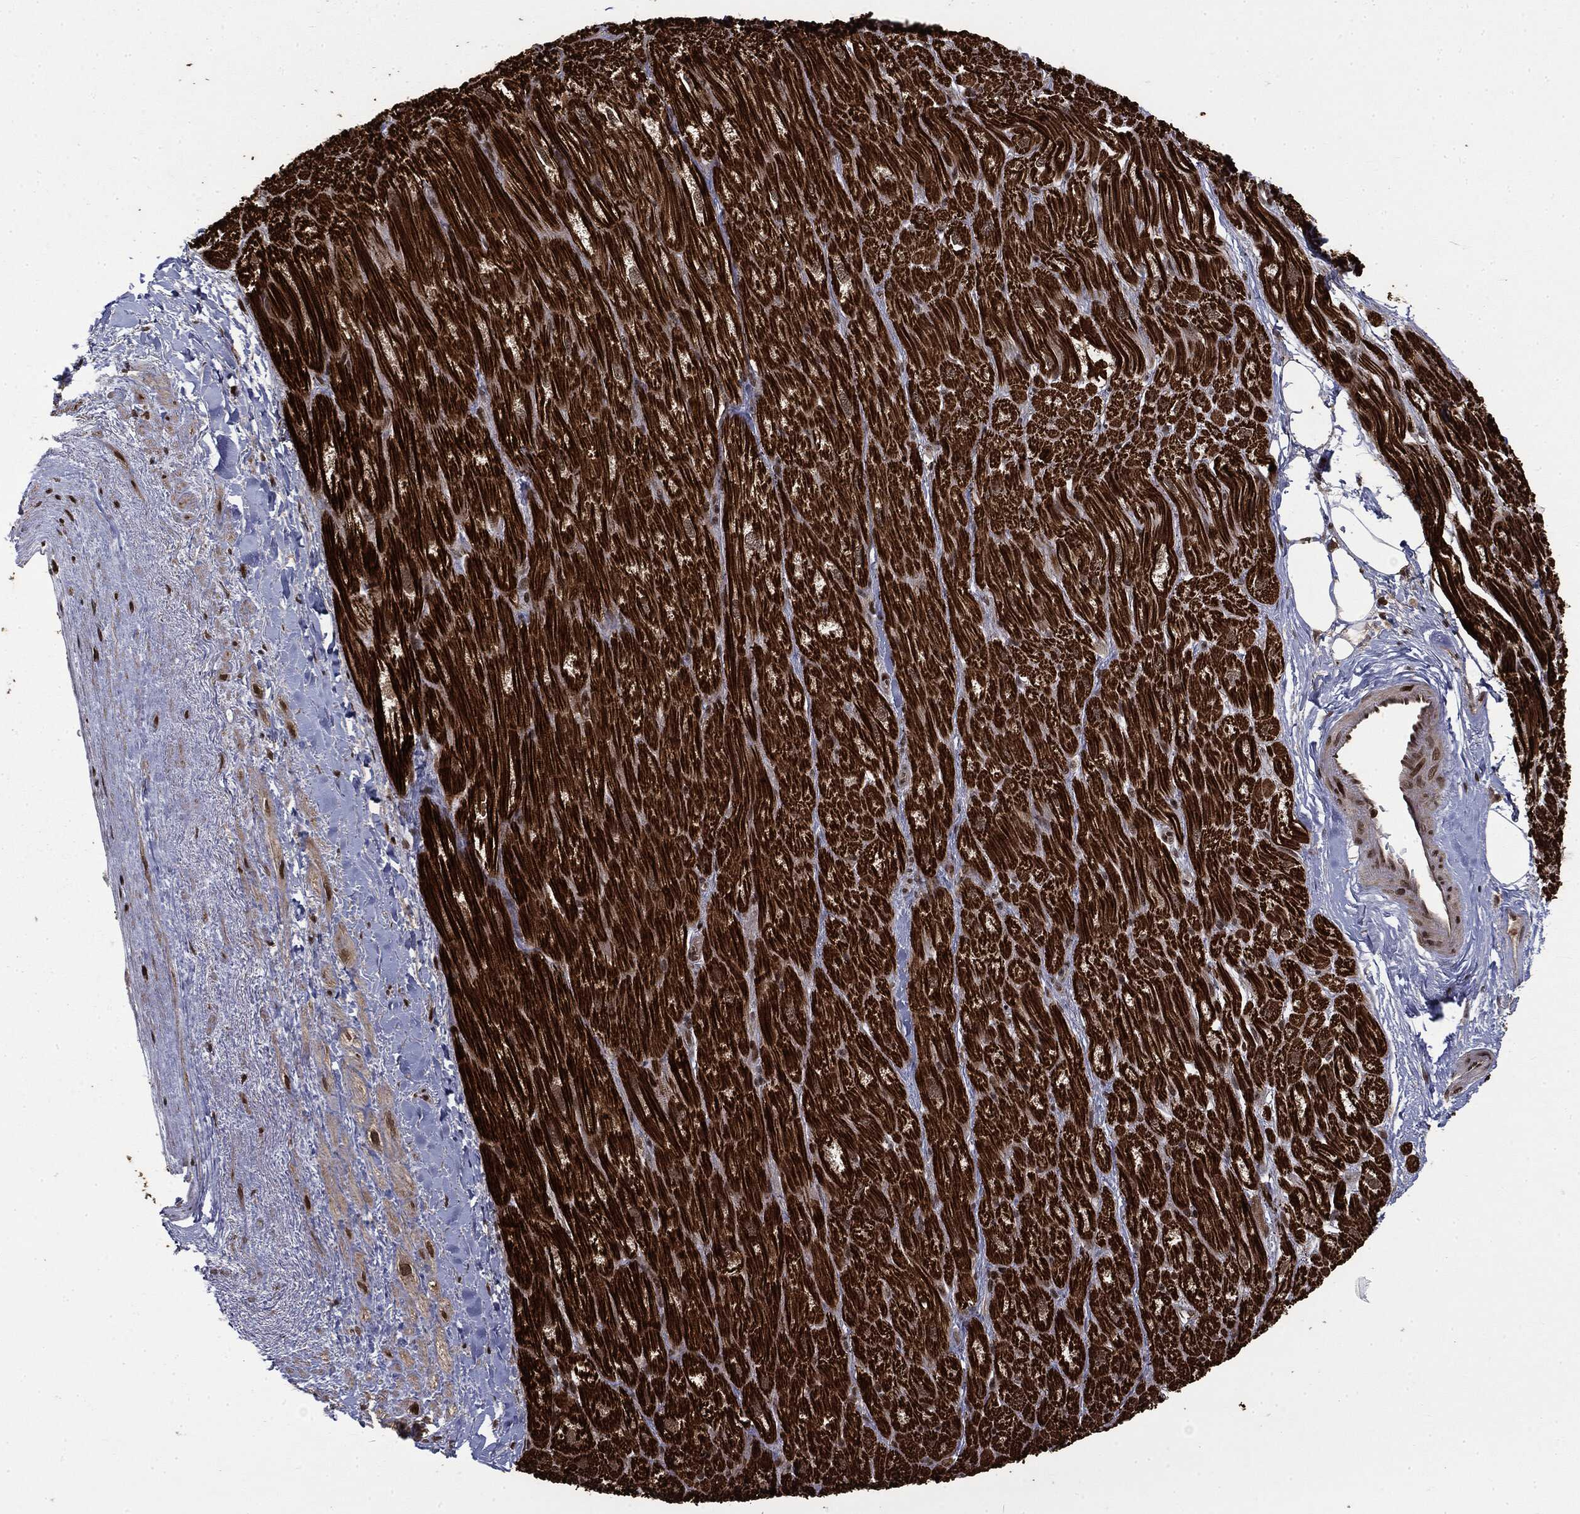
{"staining": {"intensity": "strong", "quantity": "25%-75%", "location": "cytoplasmic/membranous,nuclear"}, "tissue": "heart muscle", "cell_type": "Cardiomyocytes", "image_type": "normal", "snomed": [{"axis": "morphology", "description": "Normal tissue, NOS"}, {"axis": "topography", "description": "Heart"}], "caption": "Protein staining shows strong cytoplasmic/membranous,nuclear staining in about 25%-75% of cardiomyocytes in benign heart muscle.", "gene": "CTDP1", "patient": {"sex": "male", "age": 62}}